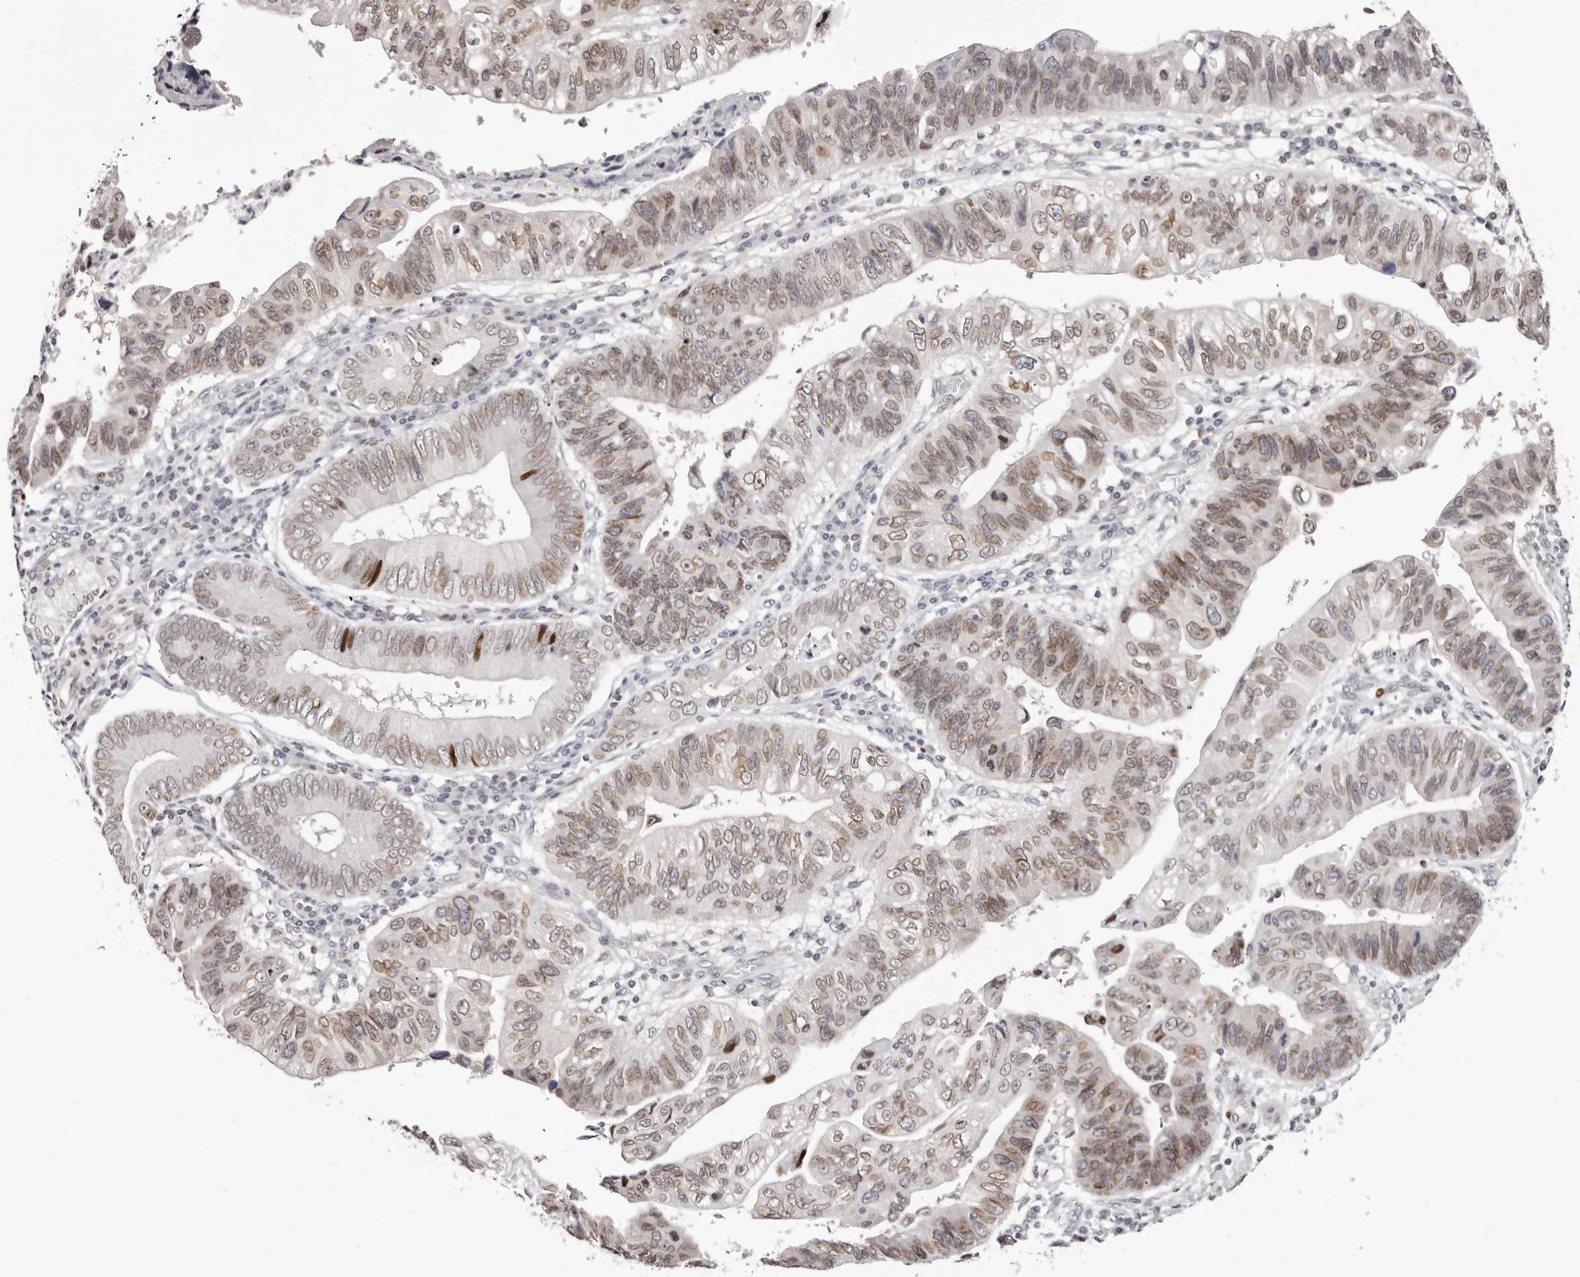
{"staining": {"intensity": "moderate", "quantity": ">75%", "location": "cytoplasmic/membranous,nuclear"}, "tissue": "stomach cancer", "cell_type": "Tumor cells", "image_type": "cancer", "snomed": [{"axis": "morphology", "description": "Adenocarcinoma, NOS"}, {"axis": "topography", "description": "Stomach"}], "caption": "IHC micrograph of human stomach adenocarcinoma stained for a protein (brown), which demonstrates medium levels of moderate cytoplasmic/membranous and nuclear expression in about >75% of tumor cells.", "gene": "NUP153", "patient": {"sex": "male", "age": 59}}